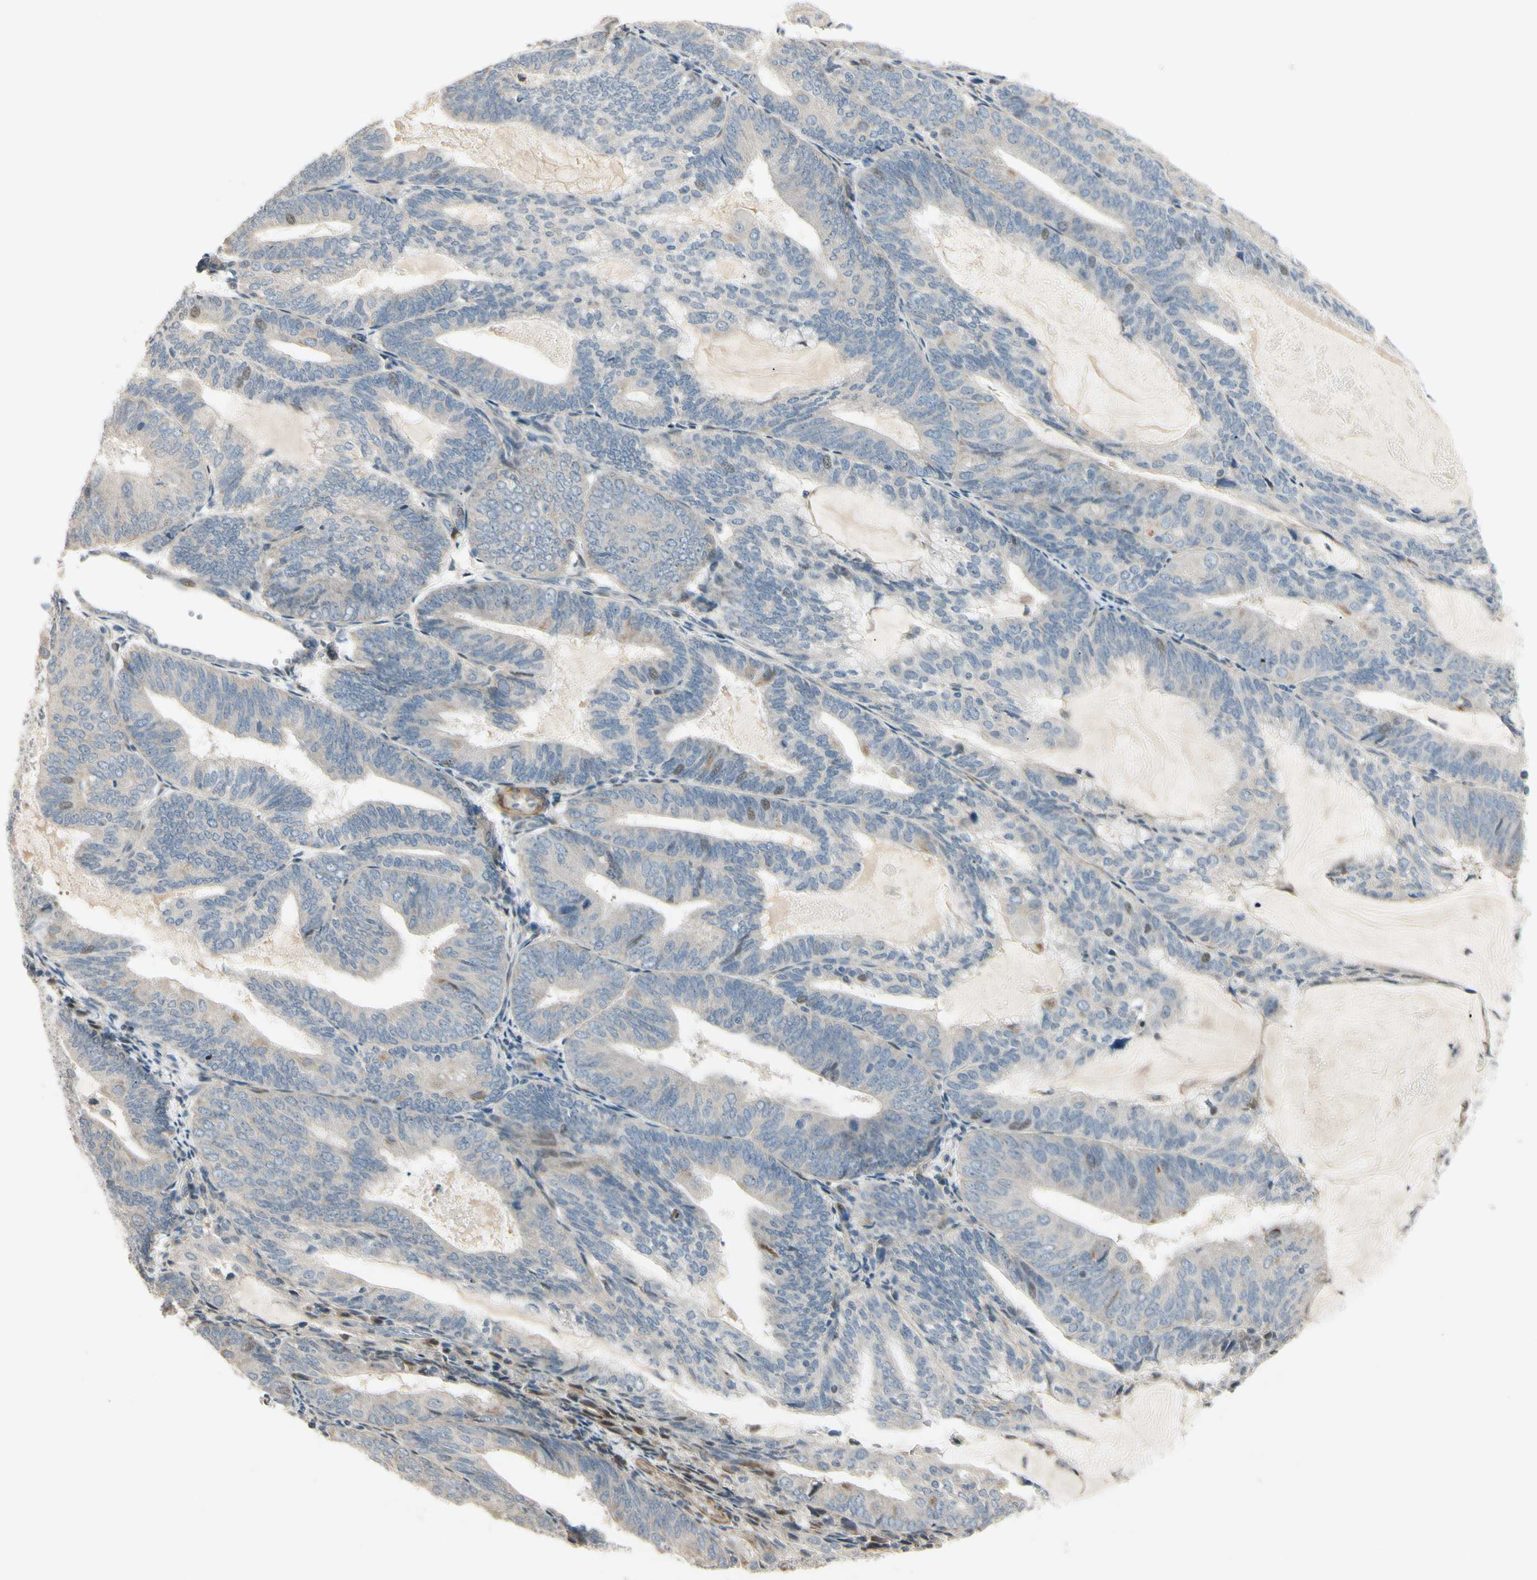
{"staining": {"intensity": "weak", "quantity": "<25%", "location": "nuclear"}, "tissue": "endometrial cancer", "cell_type": "Tumor cells", "image_type": "cancer", "snomed": [{"axis": "morphology", "description": "Adenocarcinoma, NOS"}, {"axis": "topography", "description": "Endometrium"}], "caption": "Tumor cells are negative for brown protein staining in endometrial cancer.", "gene": "P4HA3", "patient": {"sex": "female", "age": 81}}